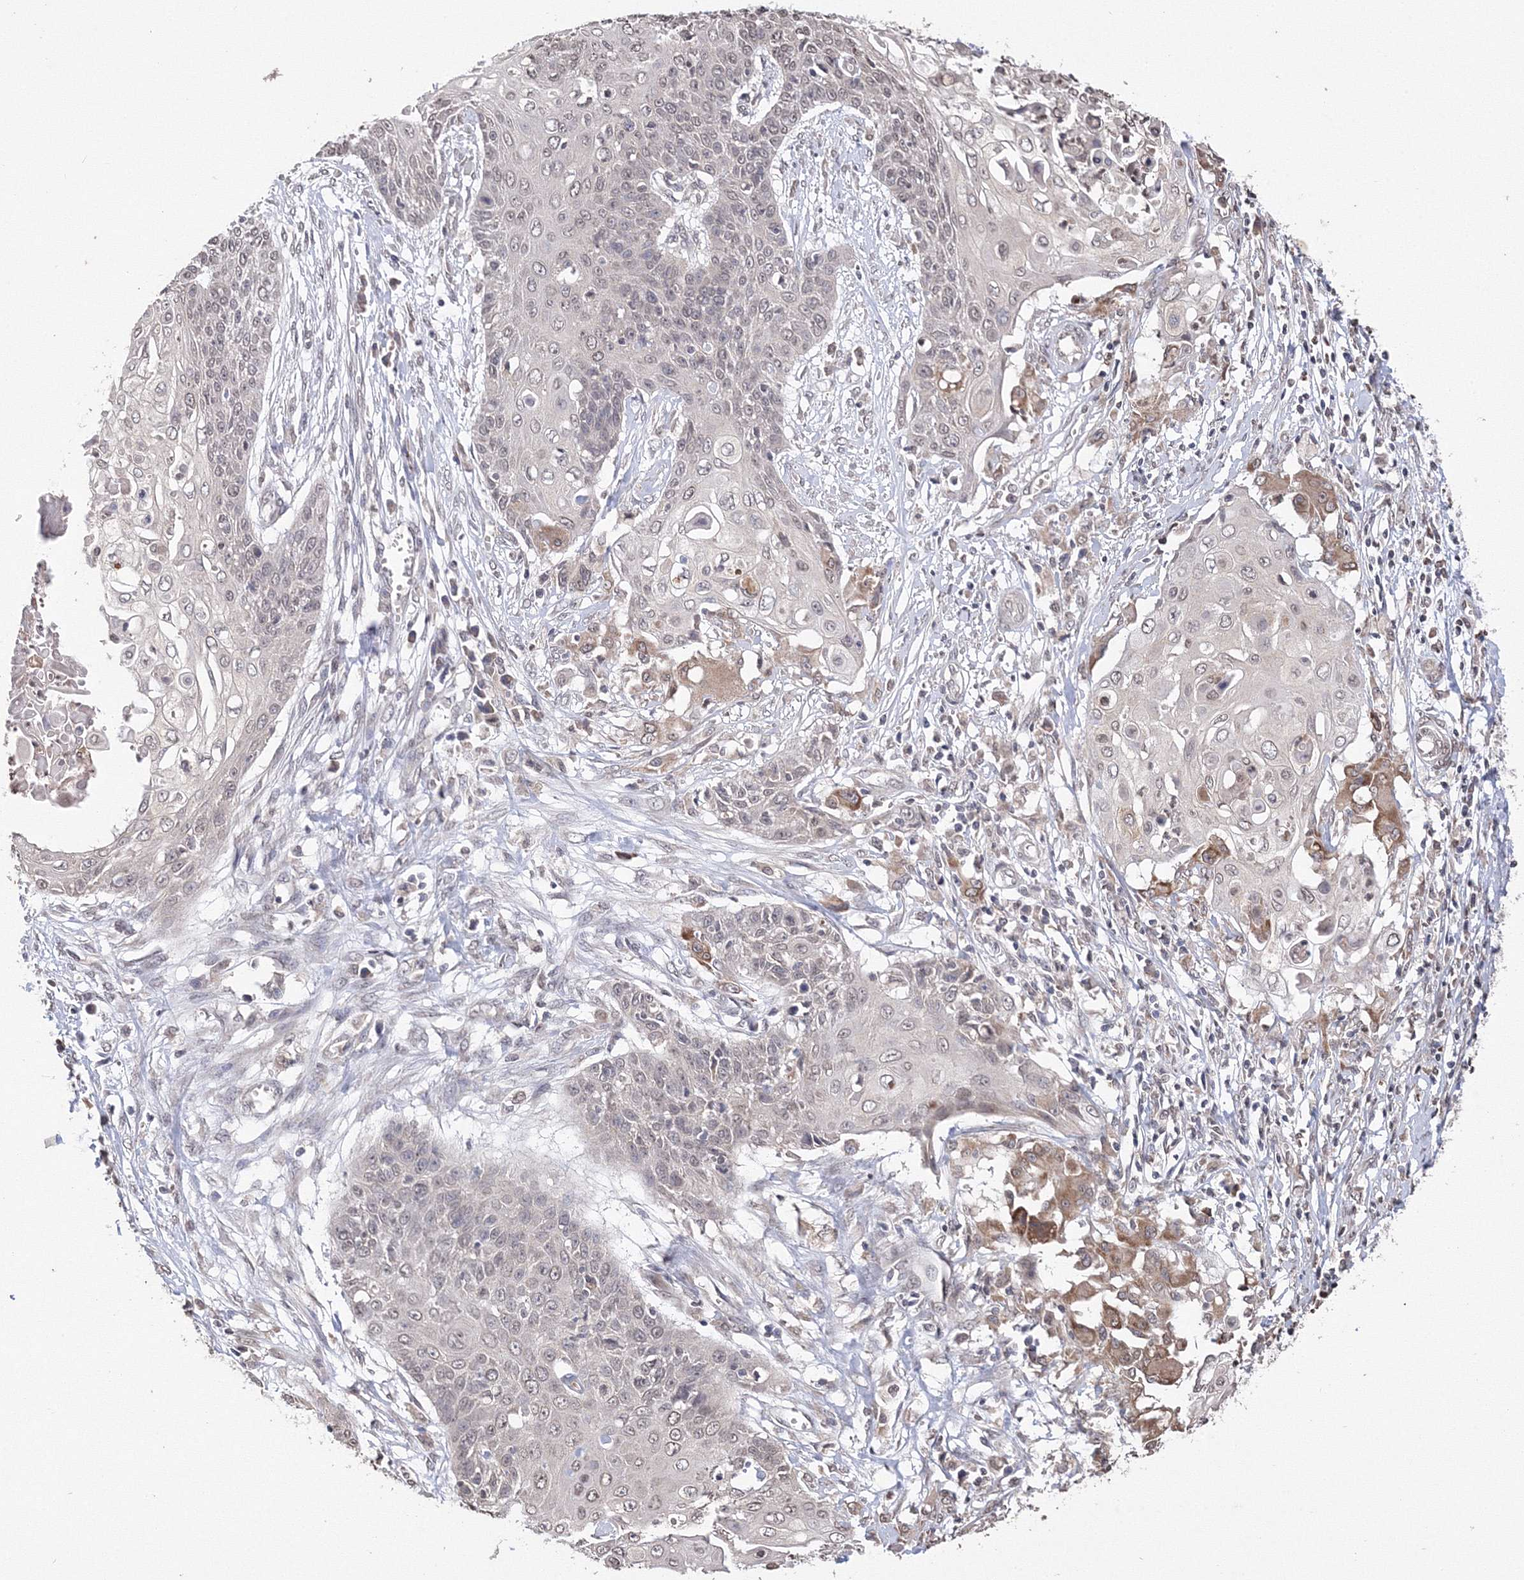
{"staining": {"intensity": "weak", "quantity": ">75%", "location": "nuclear"}, "tissue": "cervical cancer", "cell_type": "Tumor cells", "image_type": "cancer", "snomed": [{"axis": "morphology", "description": "Squamous cell carcinoma, NOS"}, {"axis": "topography", "description": "Cervix"}], "caption": "Immunohistochemistry histopathology image of neoplastic tissue: human squamous cell carcinoma (cervical) stained using immunohistochemistry reveals low levels of weak protein expression localized specifically in the nuclear of tumor cells, appearing as a nuclear brown color.", "gene": "GPN1", "patient": {"sex": "female", "age": 39}}